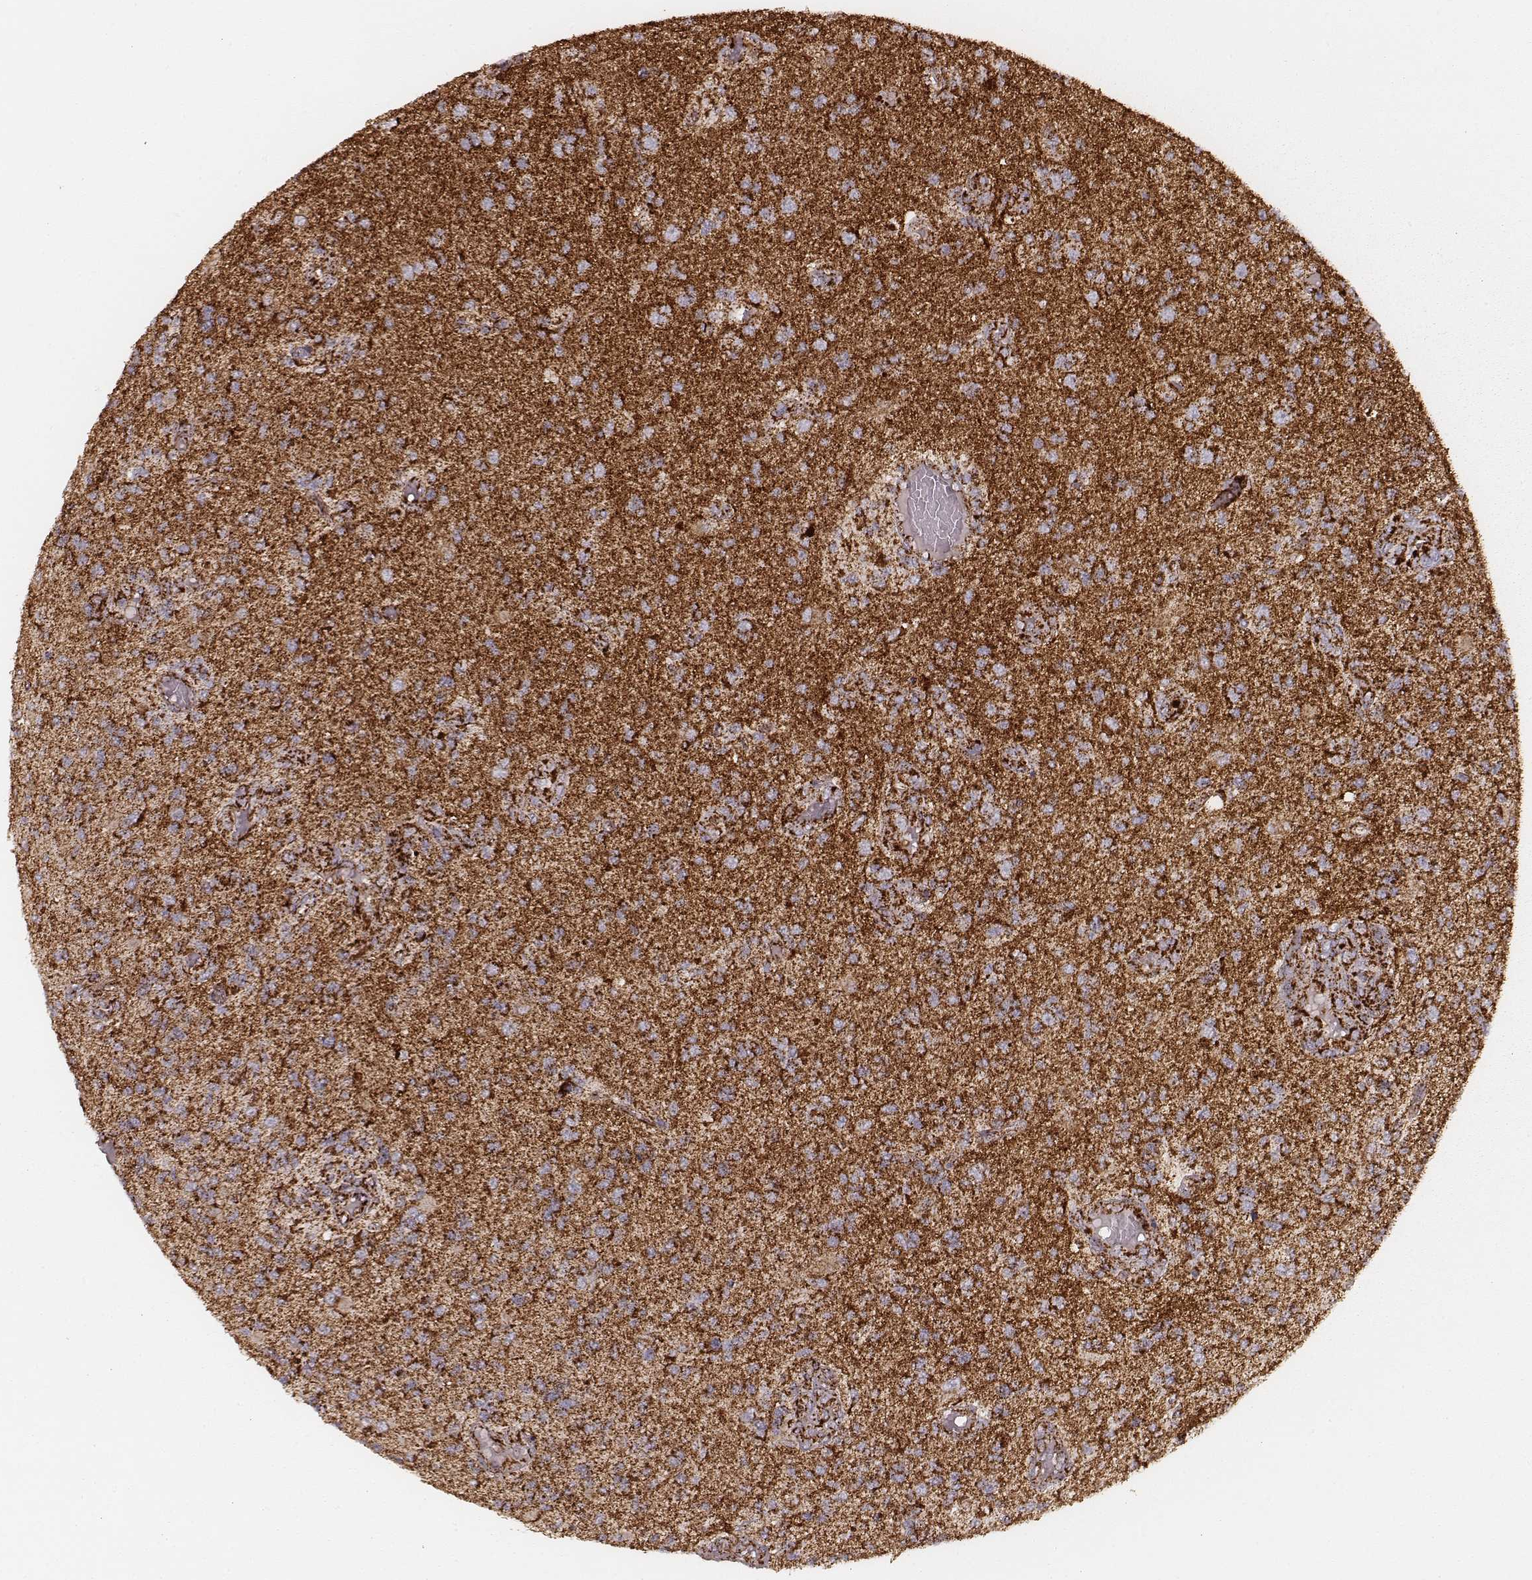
{"staining": {"intensity": "strong", "quantity": ">75%", "location": "cytoplasmic/membranous"}, "tissue": "glioma", "cell_type": "Tumor cells", "image_type": "cancer", "snomed": [{"axis": "morphology", "description": "Glioma, malignant, High grade"}, {"axis": "topography", "description": "Brain"}], "caption": "Immunohistochemical staining of human malignant glioma (high-grade) reveals high levels of strong cytoplasmic/membranous expression in about >75% of tumor cells. (DAB = brown stain, brightfield microscopy at high magnification).", "gene": "CS", "patient": {"sex": "female", "age": 63}}